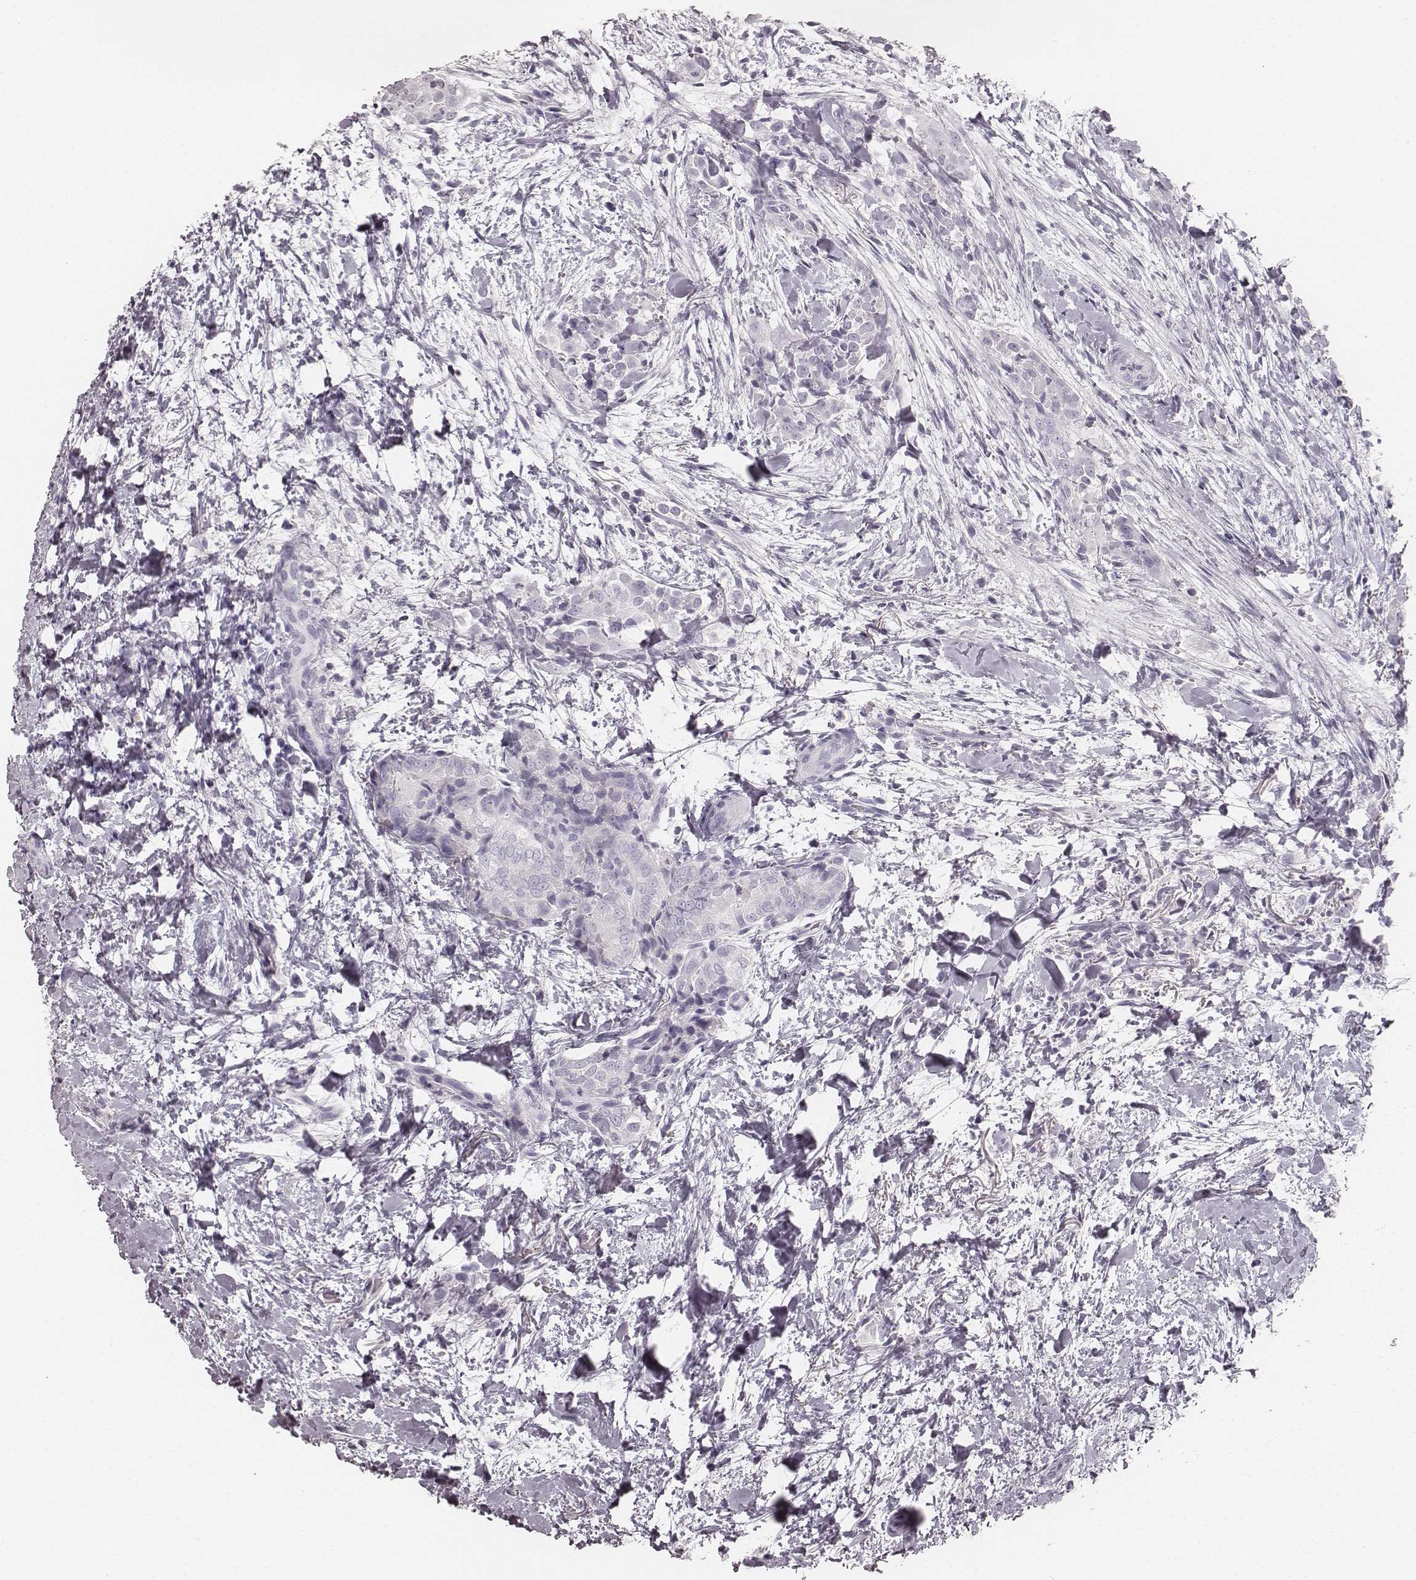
{"staining": {"intensity": "negative", "quantity": "none", "location": "none"}, "tissue": "thyroid cancer", "cell_type": "Tumor cells", "image_type": "cancer", "snomed": [{"axis": "morphology", "description": "Papillary adenocarcinoma, NOS"}, {"axis": "topography", "description": "Thyroid gland"}], "caption": "Immunohistochemistry histopathology image of neoplastic tissue: human papillary adenocarcinoma (thyroid) stained with DAB demonstrates no significant protein staining in tumor cells. Nuclei are stained in blue.", "gene": "KRT34", "patient": {"sex": "male", "age": 61}}